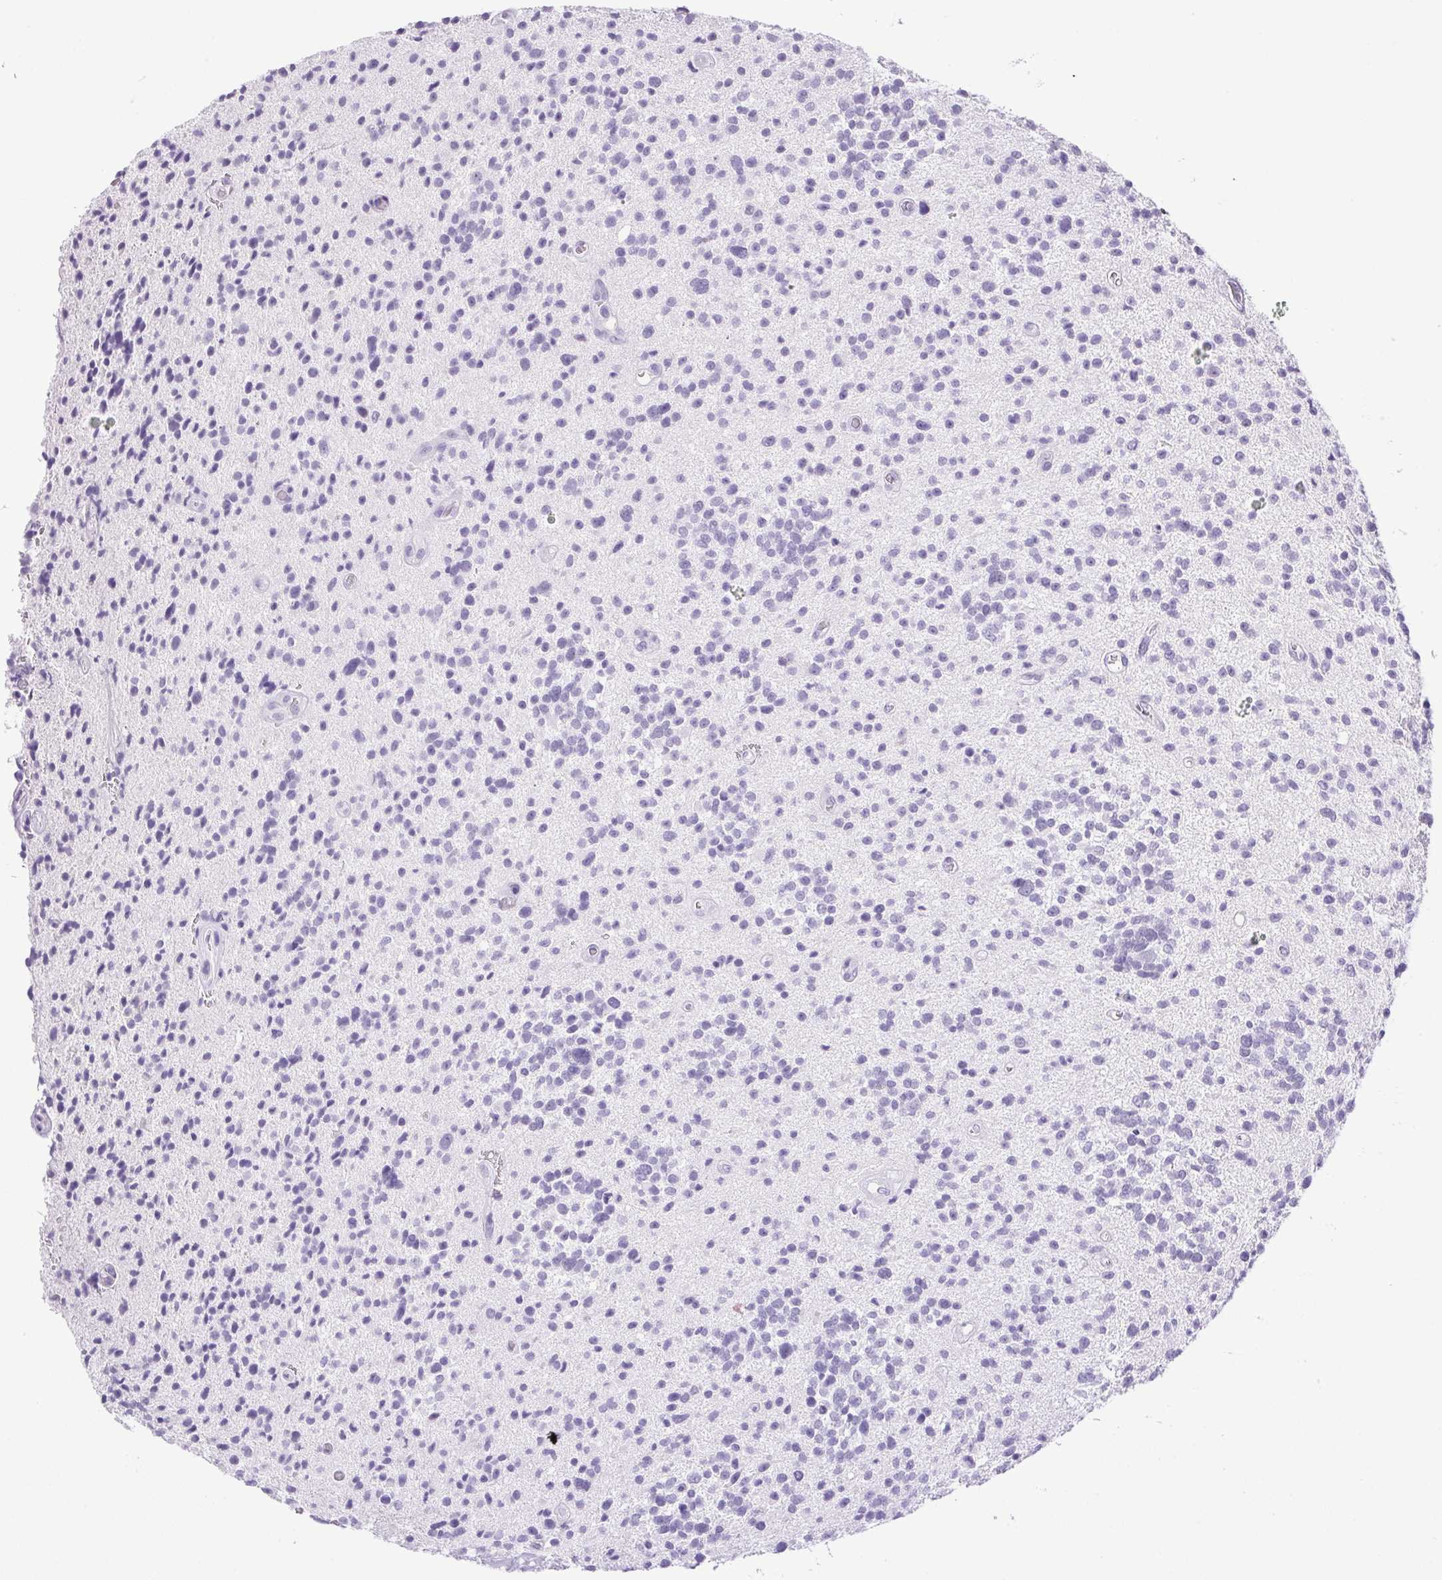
{"staining": {"intensity": "negative", "quantity": "none", "location": "none"}, "tissue": "glioma", "cell_type": "Tumor cells", "image_type": "cancer", "snomed": [{"axis": "morphology", "description": "Glioma, malignant, High grade"}, {"axis": "topography", "description": "Brain"}], "caption": "Immunohistochemistry (IHC) of malignant high-grade glioma displays no staining in tumor cells.", "gene": "PAPPA2", "patient": {"sex": "male", "age": 29}}